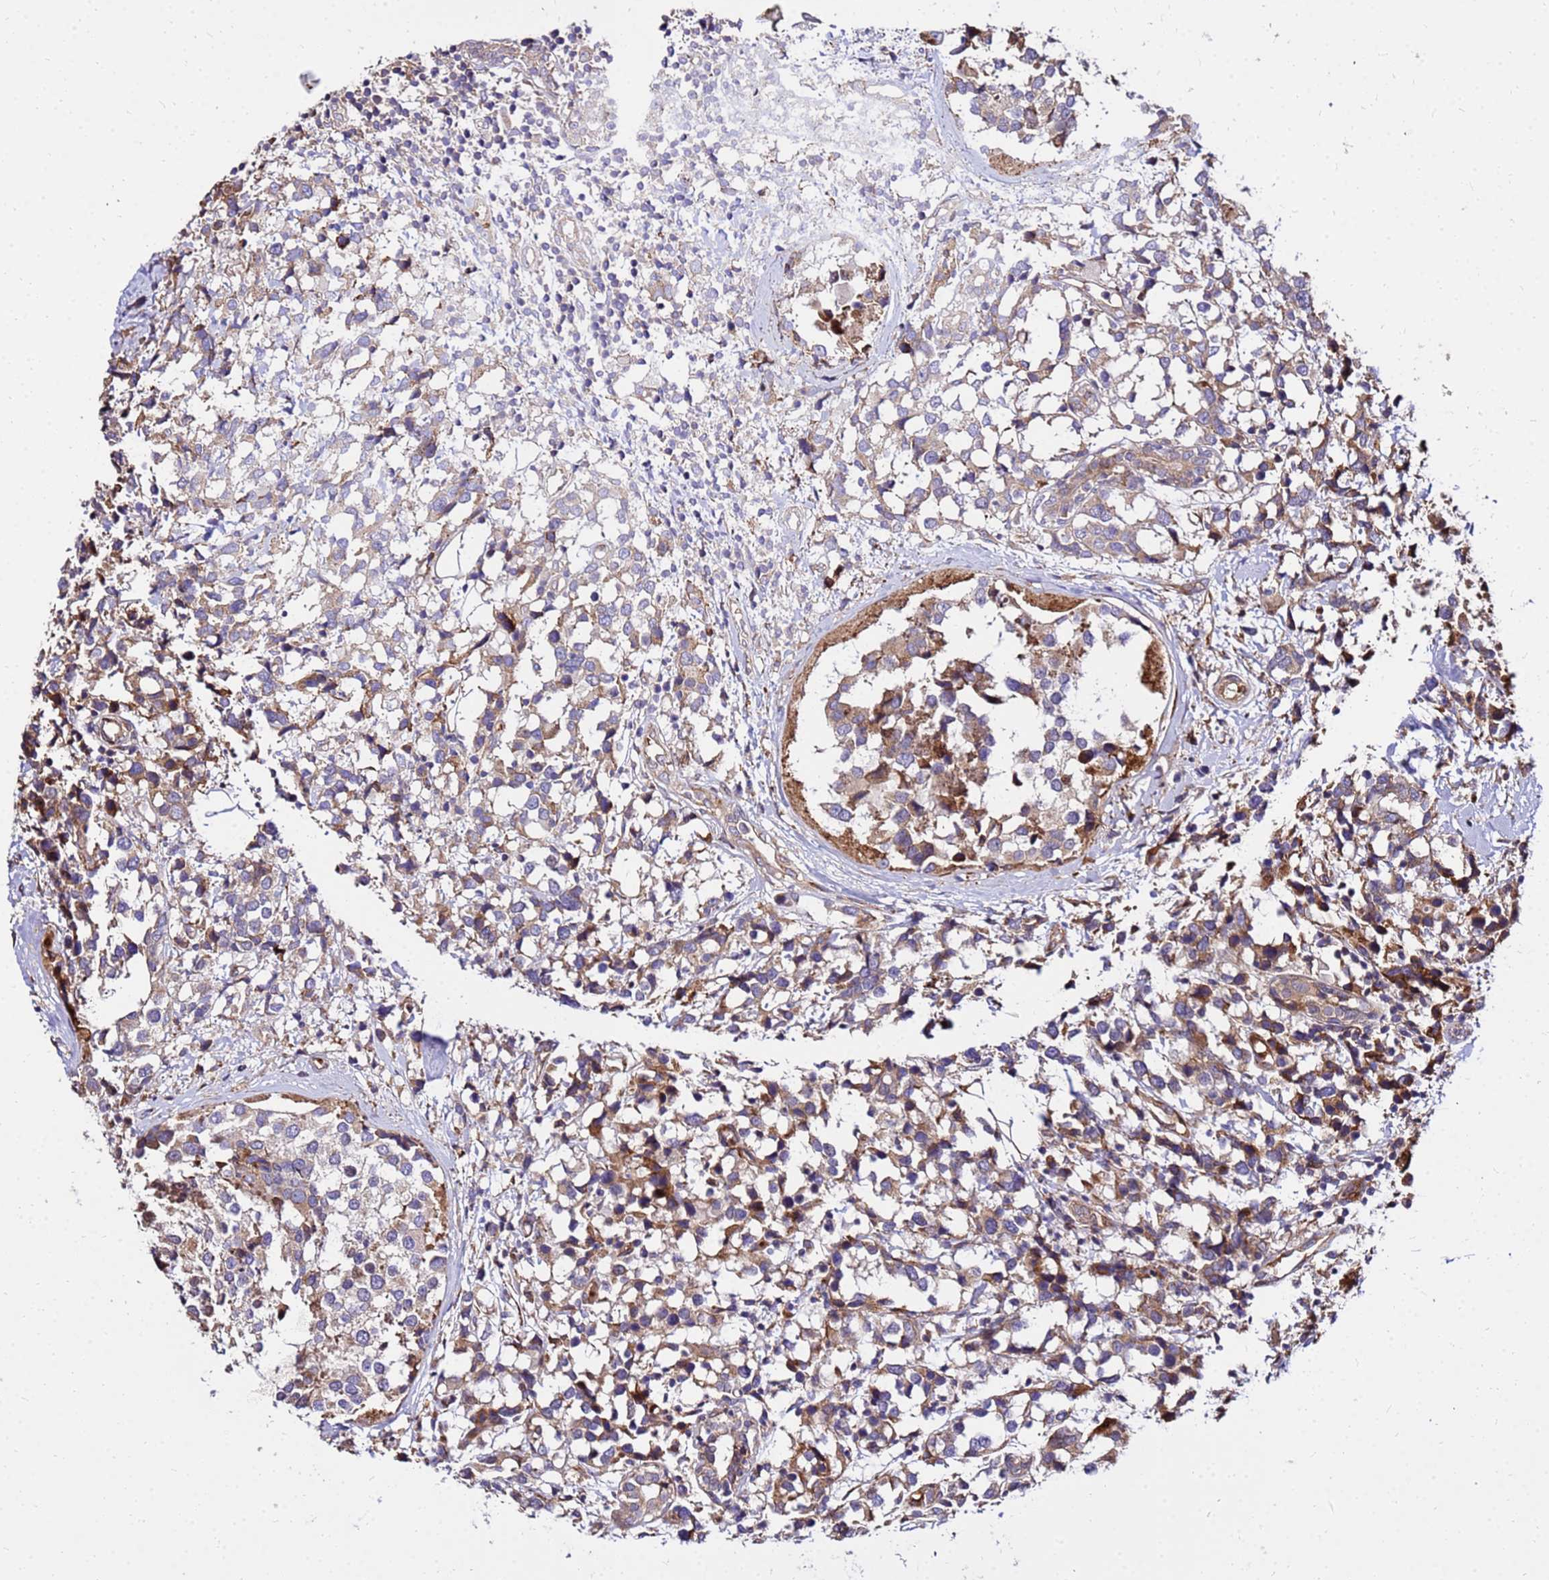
{"staining": {"intensity": "moderate", "quantity": "25%-75%", "location": "cytoplasmic/membranous"}, "tissue": "breast cancer", "cell_type": "Tumor cells", "image_type": "cancer", "snomed": [{"axis": "morphology", "description": "Lobular carcinoma"}, {"axis": "topography", "description": "Breast"}], "caption": "Tumor cells show moderate cytoplasmic/membranous expression in approximately 25%-75% of cells in breast lobular carcinoma.", "gene": "WWC2", "patient": {"sex": "female", "age": 59}}